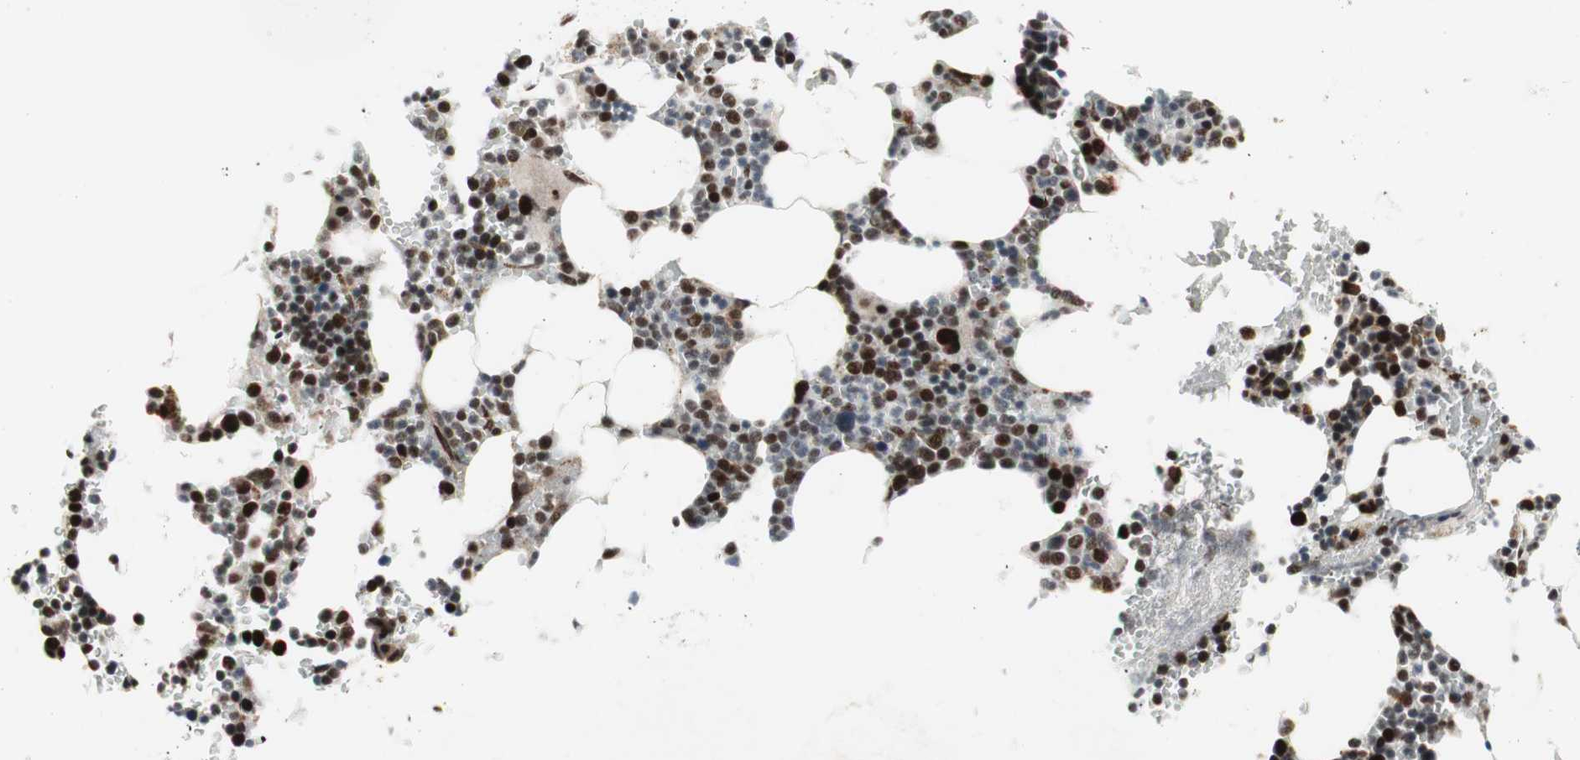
{"staining": {"intensity": "strong", "quantity": ">75%", "location": "nuclear"}, "tissue": "bone marrow", "cell_type": "Hematopoietic cells", "image_type": "normal", "snomed": [{"axis": "morphology", "description": "Normal tissue, NOS"}, {"axis": "topography", "description": "Bone marrow"}], "caption": "IHC photomicrograph of benign human bone marrow stained for a protein (brown), which exhibits high levels of strong nuclear staining in approximately >75% of hematopoietic cells.", "gene": "TCF12", "patient": {"sex": "female", "age": 73}}